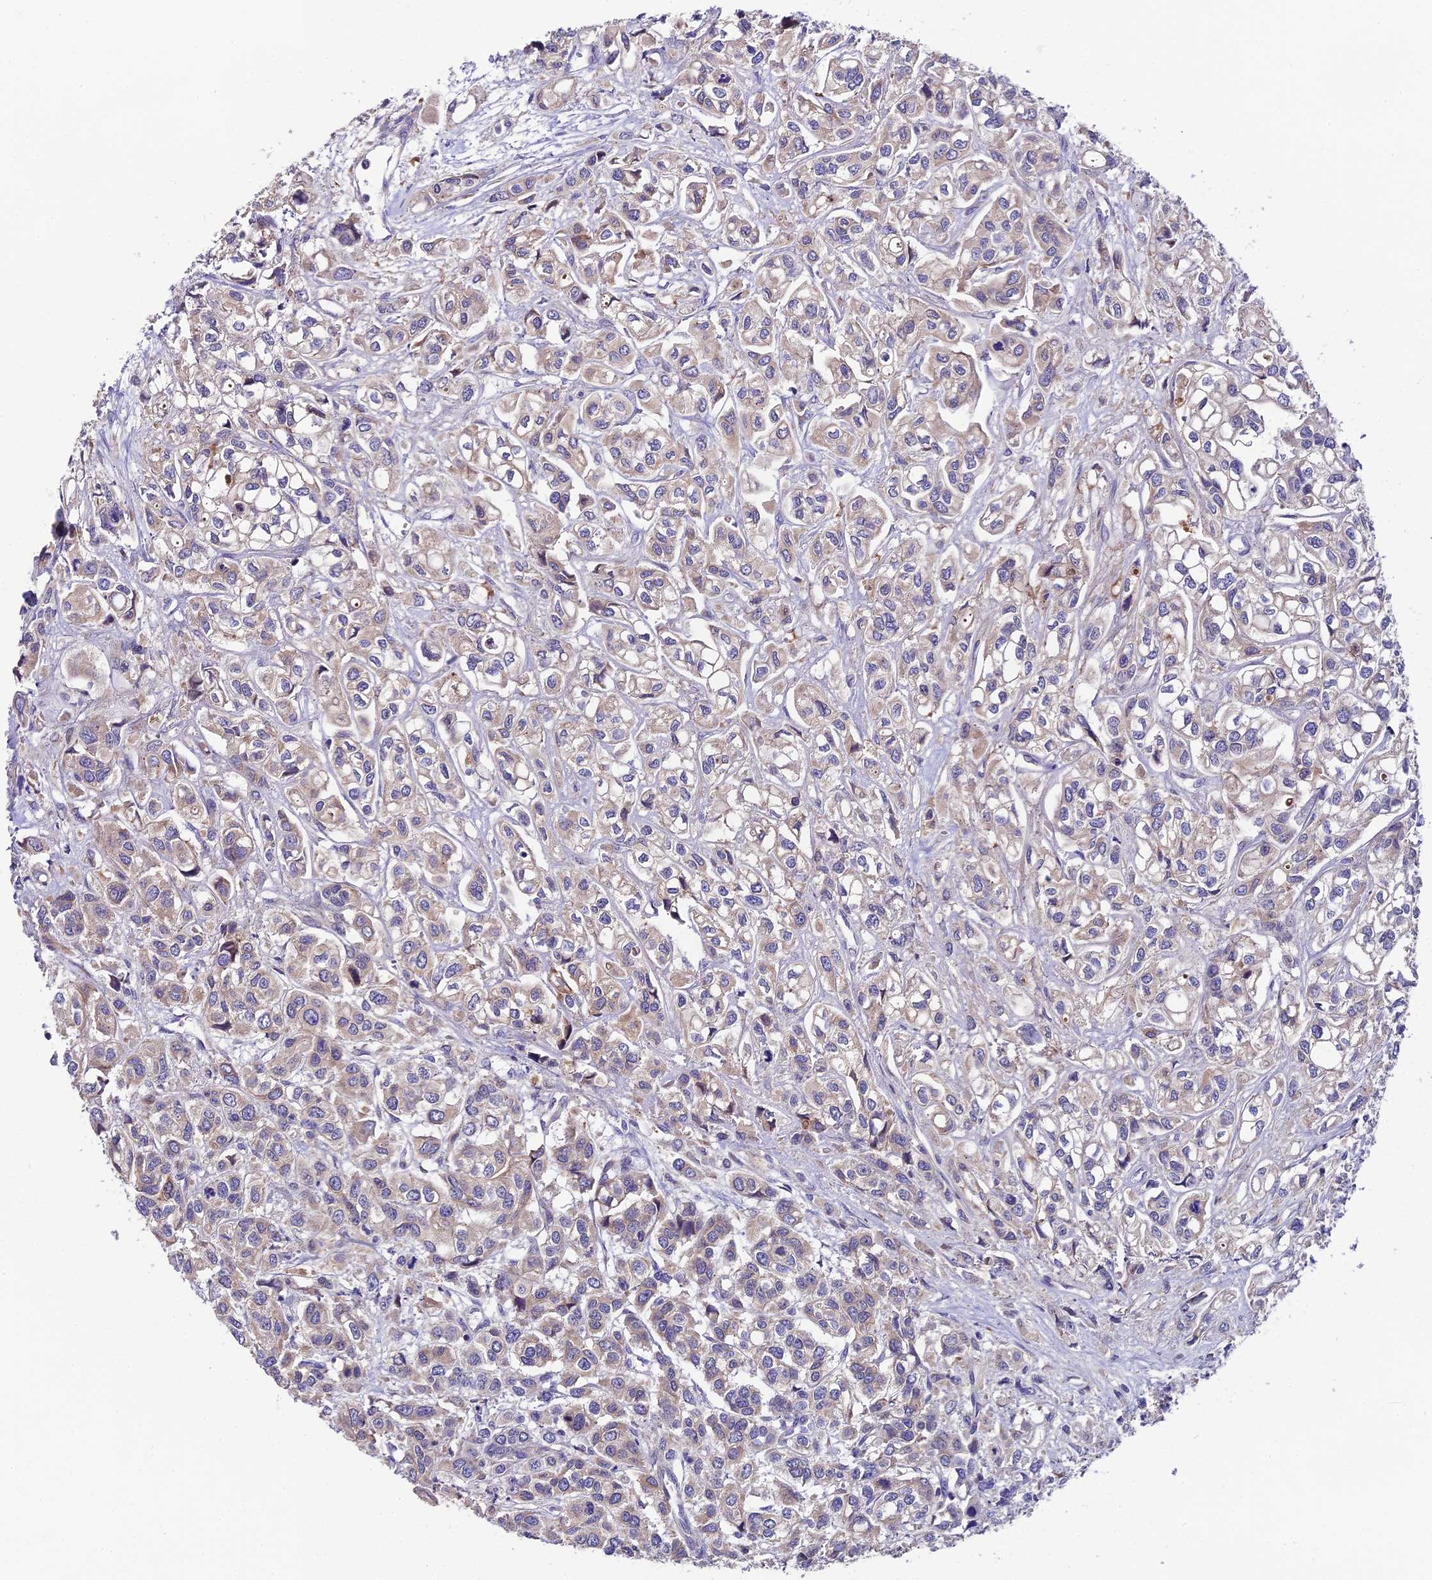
{"staining": {"intensity": "weak", "quantity": "<25%", "location": "cytoplasmic/membranous"}, "tissue": "urothelial cancer", "cell_type": "Tumor cells", "image_type": "cancer", "snomed": [{"axis": "morphology", "description": "Urothelial carcinoma, High grade"}, {"axis": "topography", "description": "Urinary bladder"}], "caption": "DAB (3,3'-diaminobenzidine) immunohistochemical staining of human urothelial cancer shows no significant expression in tumor cells. The staining was performed using DAB to visualize the protein expression in brown, while the nuclei were stained in blue with hematoxylin (Magnification: 20x).", "gene": "PIGU", "patient": {"sex": "male", "age": 67}}